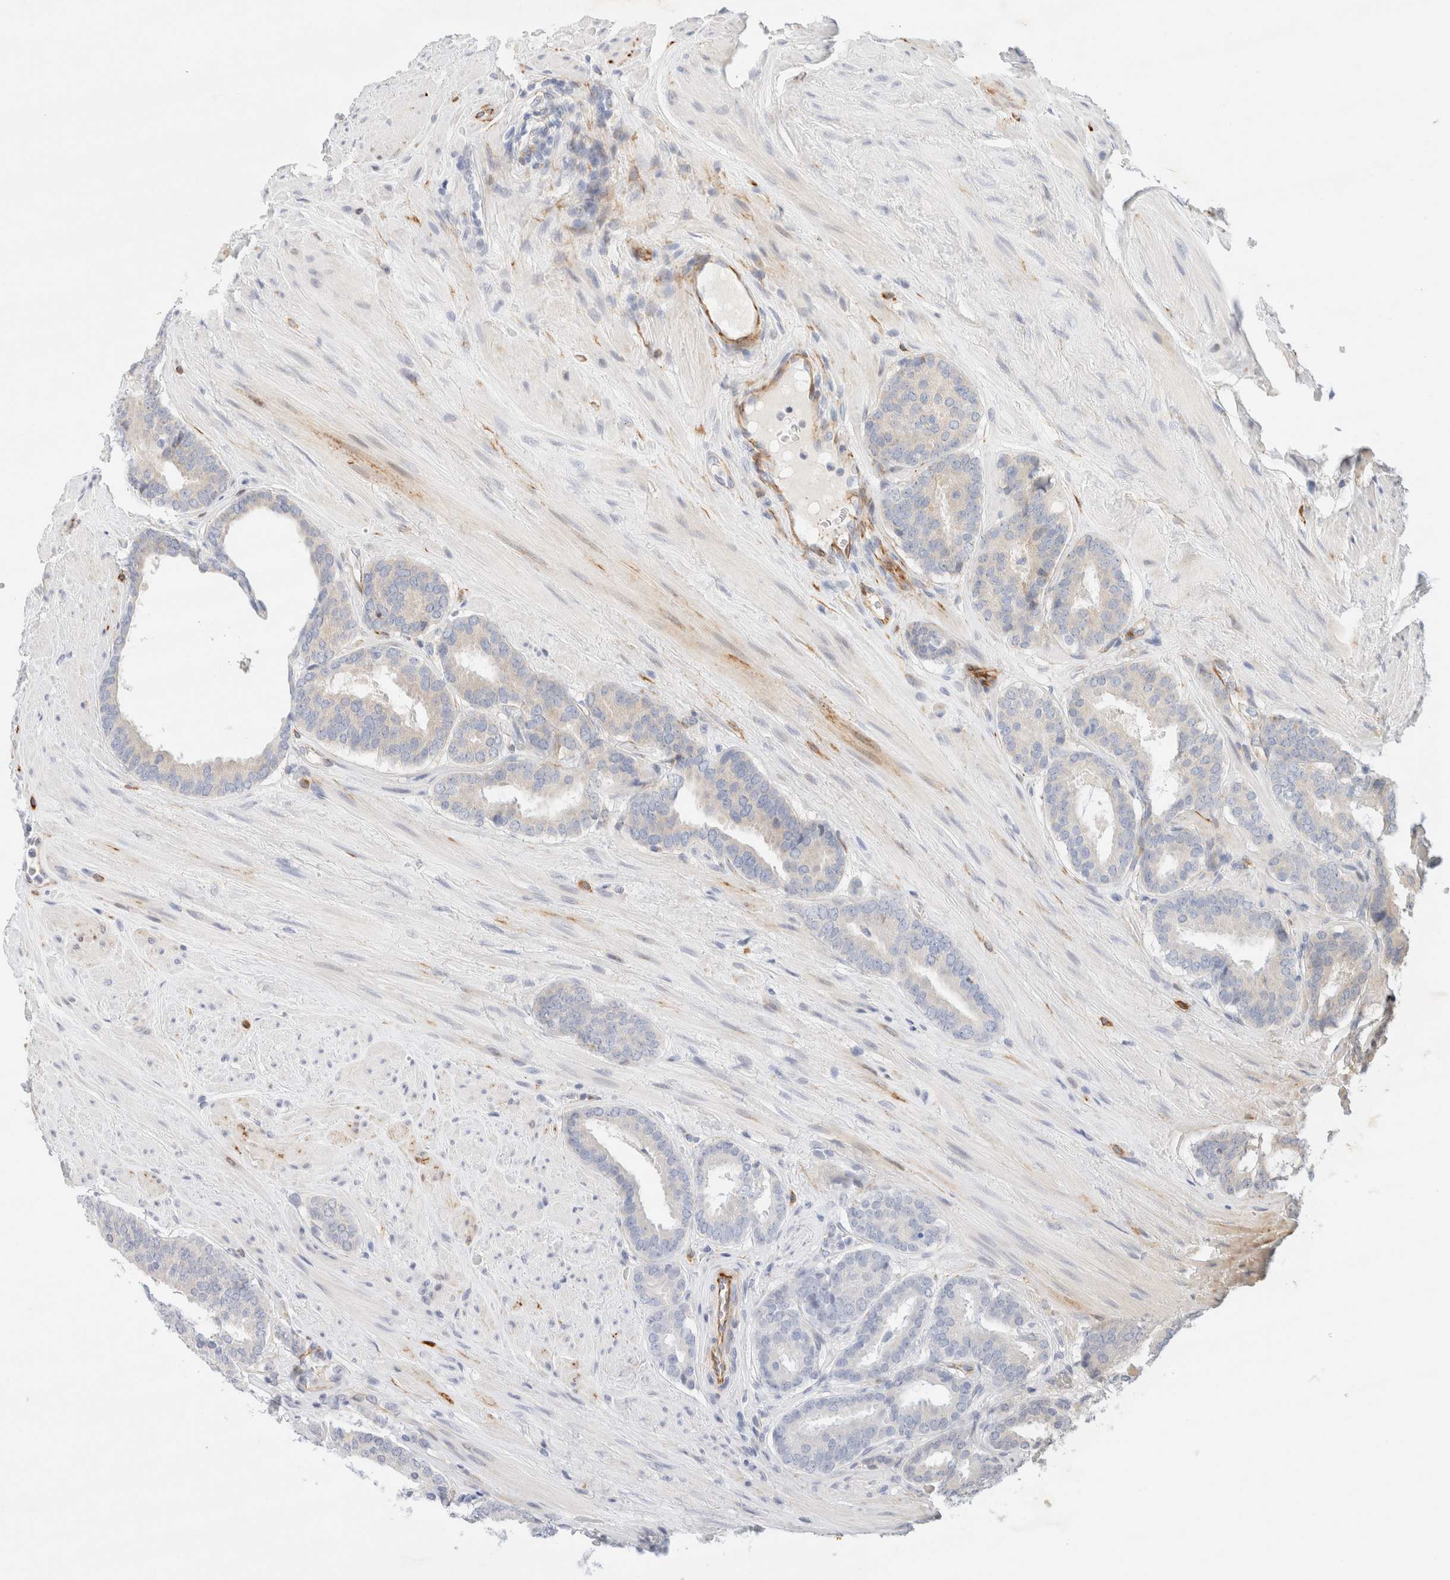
{"staining": {"intensity": "negative", "quantity": "none", "location": "none"}, "tissue": "prostate cancer", "cell_type": "Tumor cells", "image_type": "cancer", "snomed": [{"axis": "morphology", "description": "Adenocarcinoma, Low grade"}, {"axis": "topography", "description": "Prostate"}], "caption": "The immunohistochemistry histopathology image has no significant expression in tumor cells of low-grade adenocarcinoma (prostate) tissue.", "gene": "SLC25A48", "patient": {"sex": "male", "age": 69}}